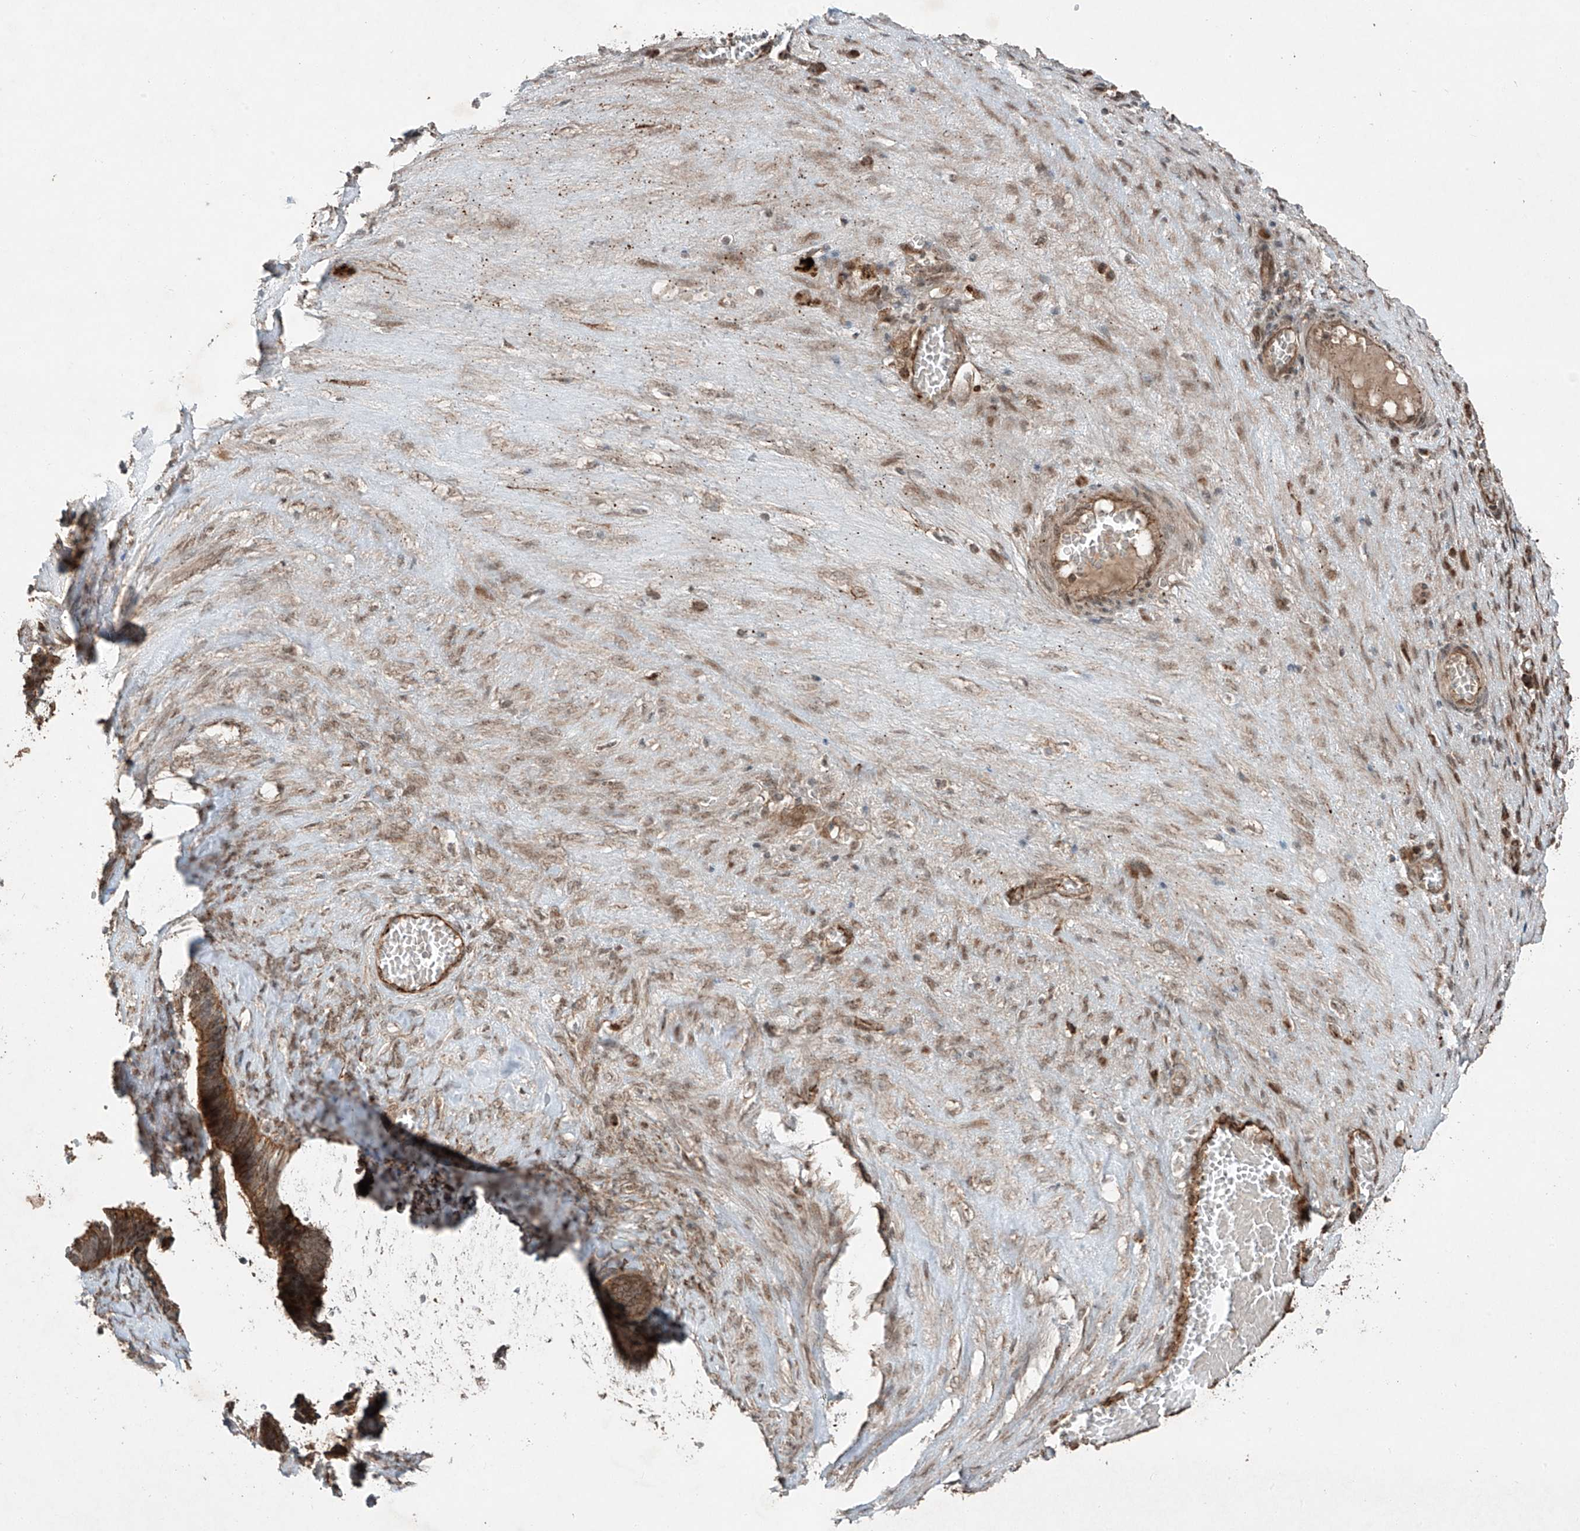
{"staining": {"intensity": "moderate", "quantity": ">75%", "location": "cytoplasmic/membranous"}, "tissue": "ovarian cancer", "cell_type": "Tumor cells", "image_type": "cancer", "snomed": [{"axis": "morphology", "description": "Cystadenocarcinoma, serous, NOS"}, {"axis": "topography", "description": "Ovary"}], "caption": "This is a photomicrograph of immunohistochemistry staining of ovarian cancer (serous cystadenocarcinoma), which shows moderate staining in the cytoplasmic/membranous of tumor cells.", "gene": "ZNF620", "patient": {"sex": "female", "age": 56}}